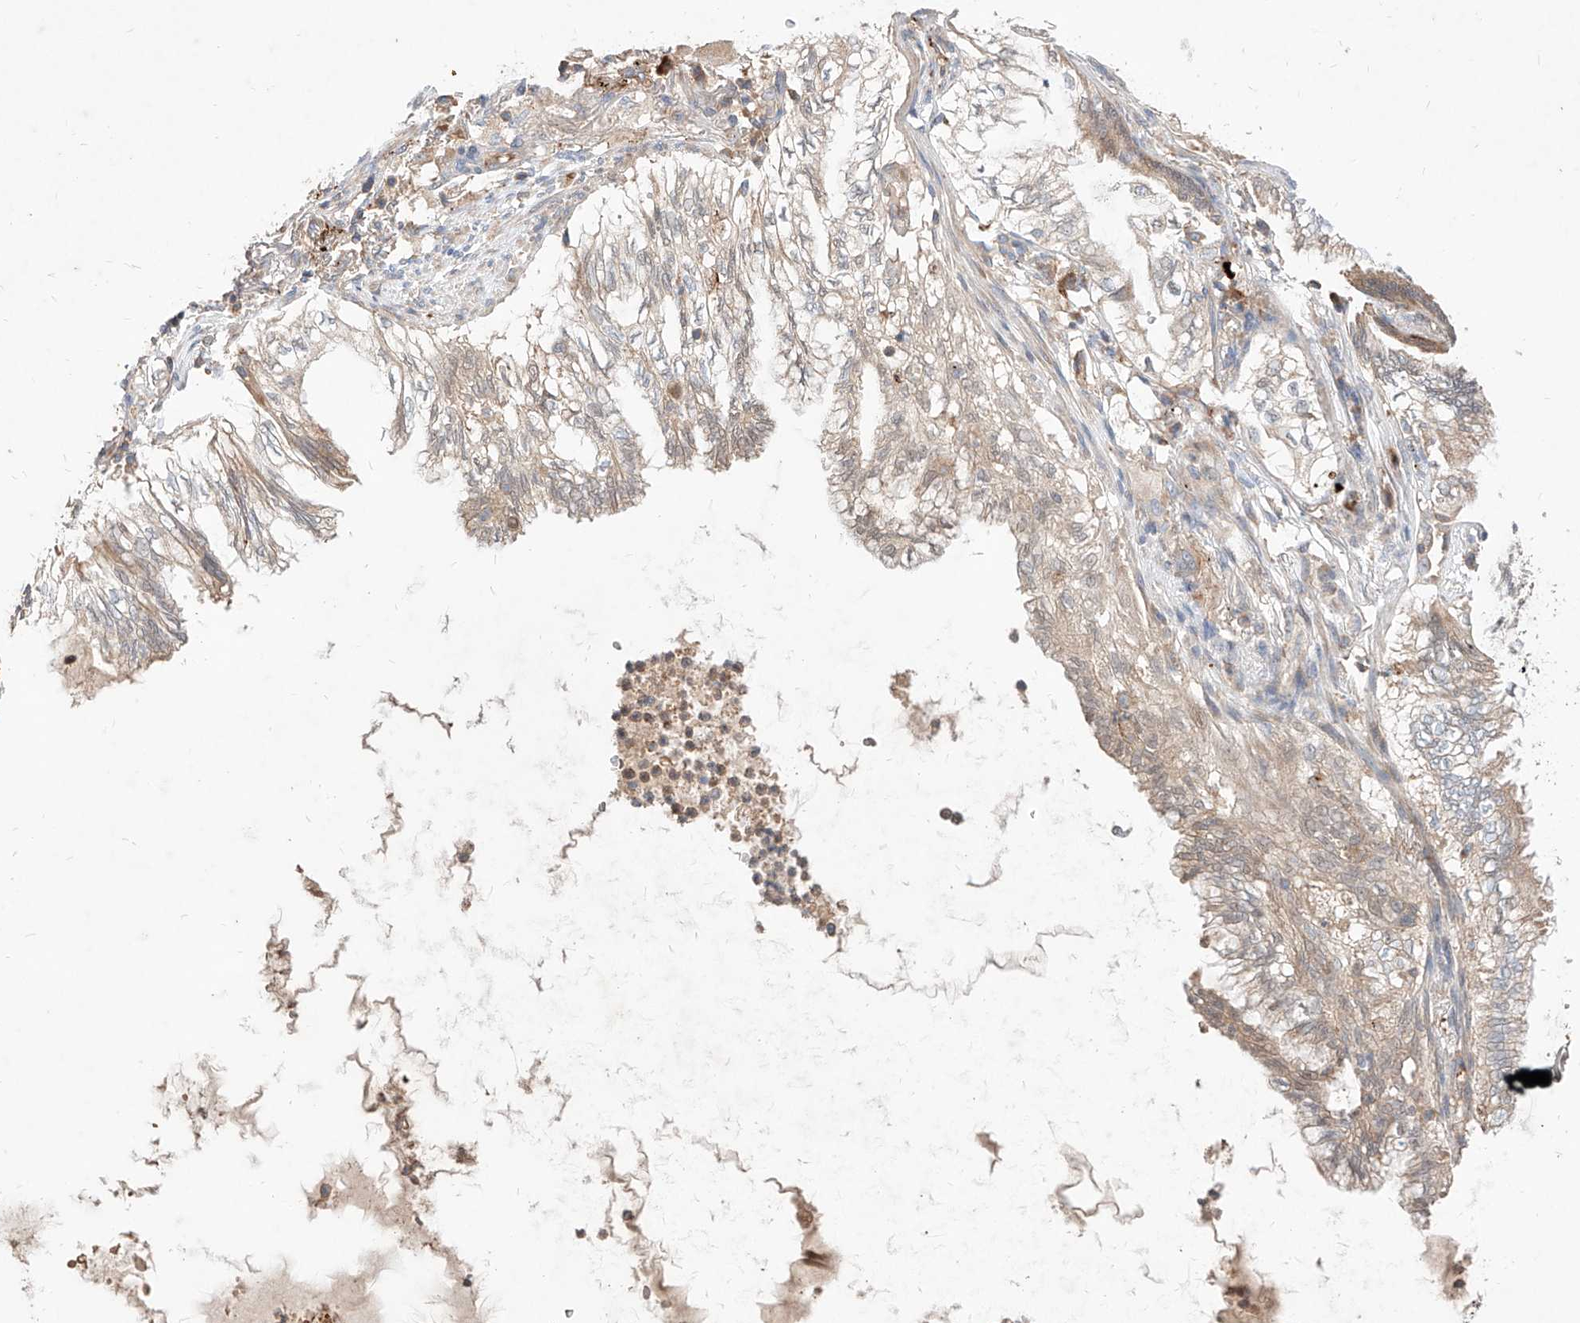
{"staining": {"intensity": "weak", "quantity": "25%-75%", "location": "cytoplasmic/membranous"}, "tissue": "lung cancer", "cell_type": "Tumor cells", "image_type": "cancer", "snomed": [{"axis": "morphology", "description": "Adenocarcinoma, NOS"}, {"axis": "topography", "description": "Lung"}], "caption": "Immunohistochemistry image of human adenocarcinoma (lung) stained for a protein (brown), which exhibits low levels of weak cytoplasmic/membranous expression in about 25%-75% of tumor cells.", "gene": "TSNAX", "patient": {"sex": "female", "age": 70}}